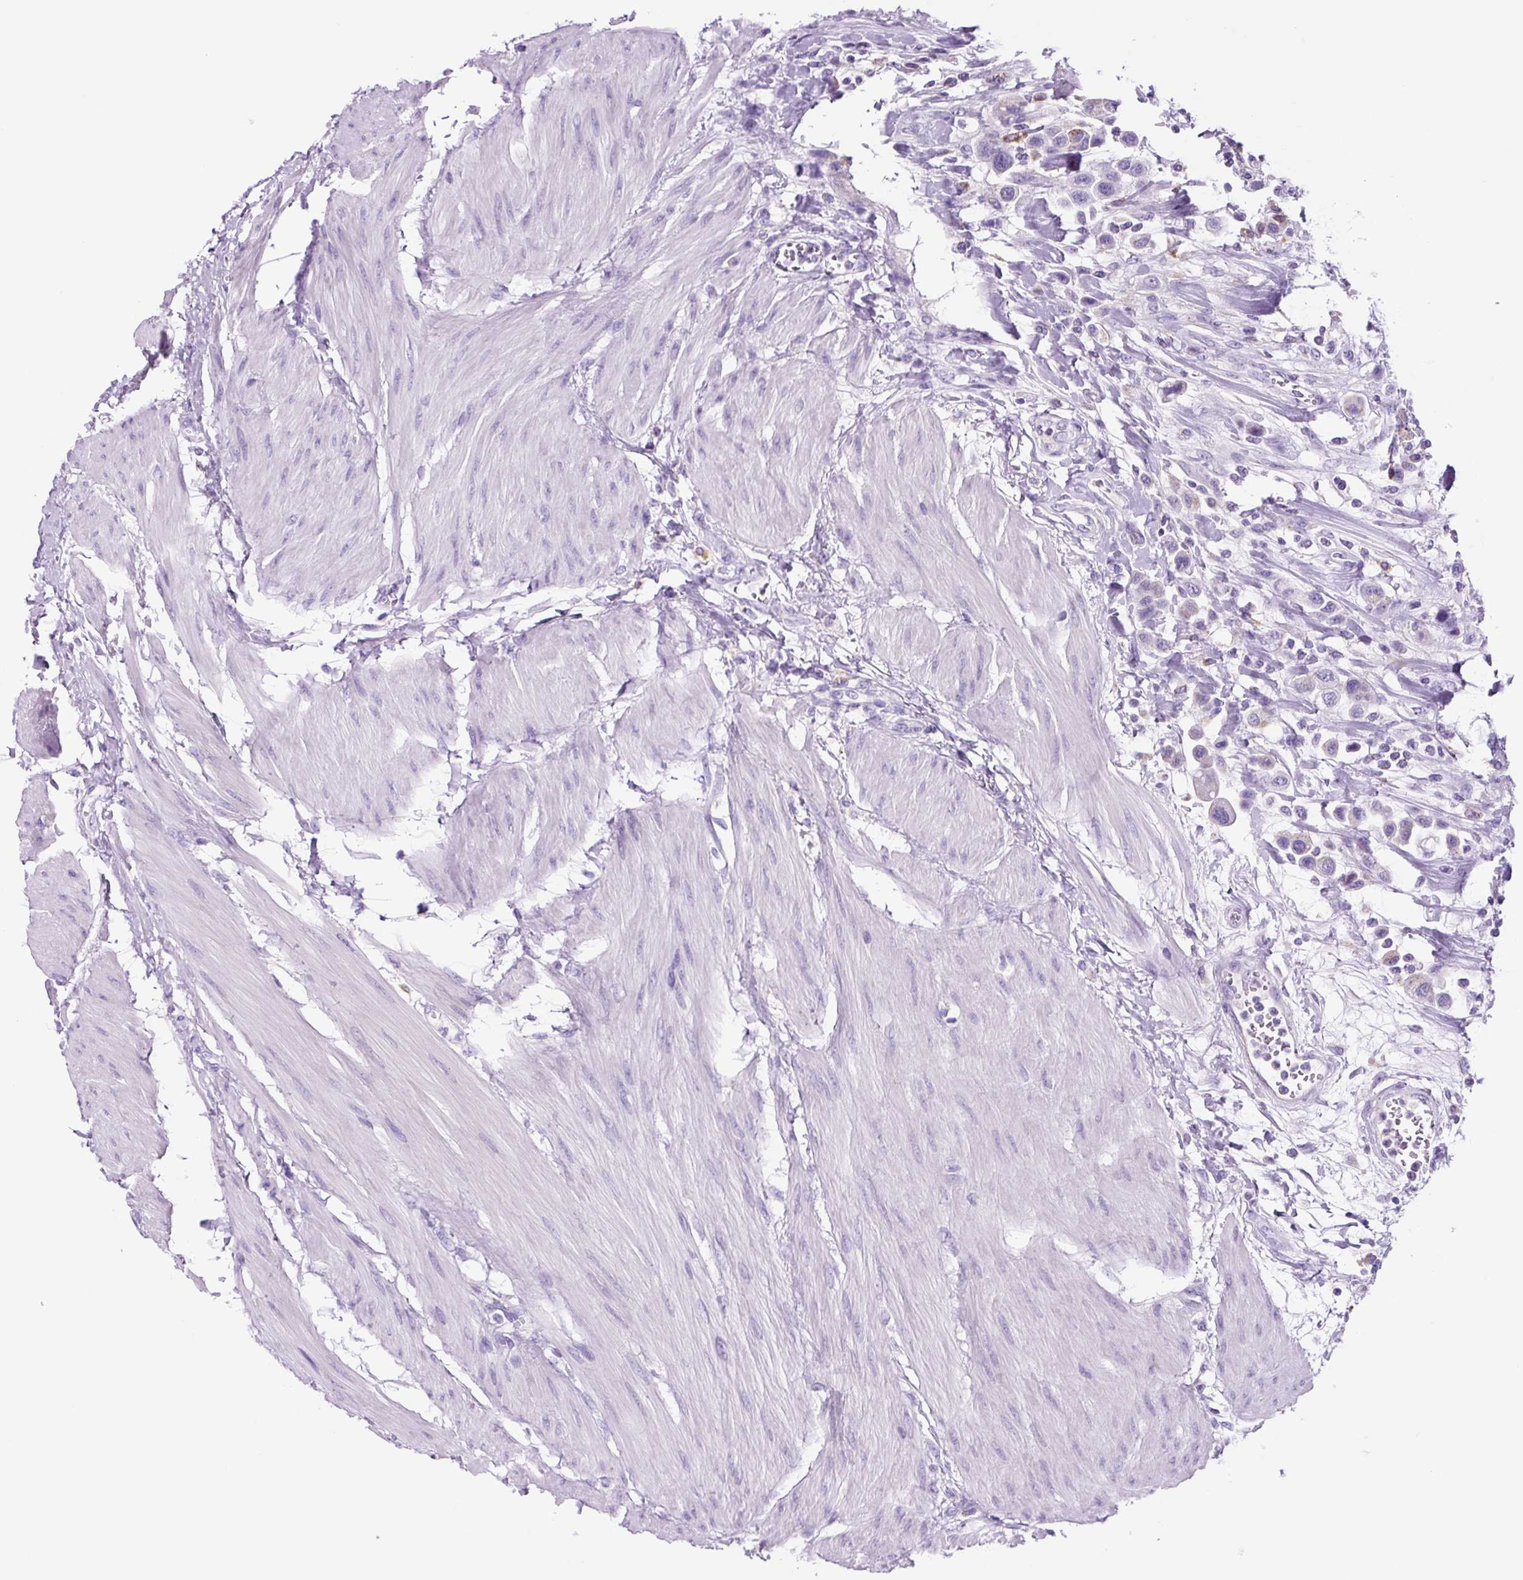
{"staining": {"intensity": "negative", "quantity": "none", "location": "none"}, "tissue": "urothelial cancer", "cell_type": "Tumor cells", "image_type": "cancer", "snomed": [{"axis": "morphology", "description": "Urothelial carcinoma, High grade"}, {"axis": "topography", "description": "Urinary bladder"}], "caption": "DAB (3,3'-diaminobenzidine) immunohistochemical staining of human urothelial cancer displays no significant positivity in tumor cells.", "gene": "LCN10", "patient": {"sex": "male", "age": 50}}